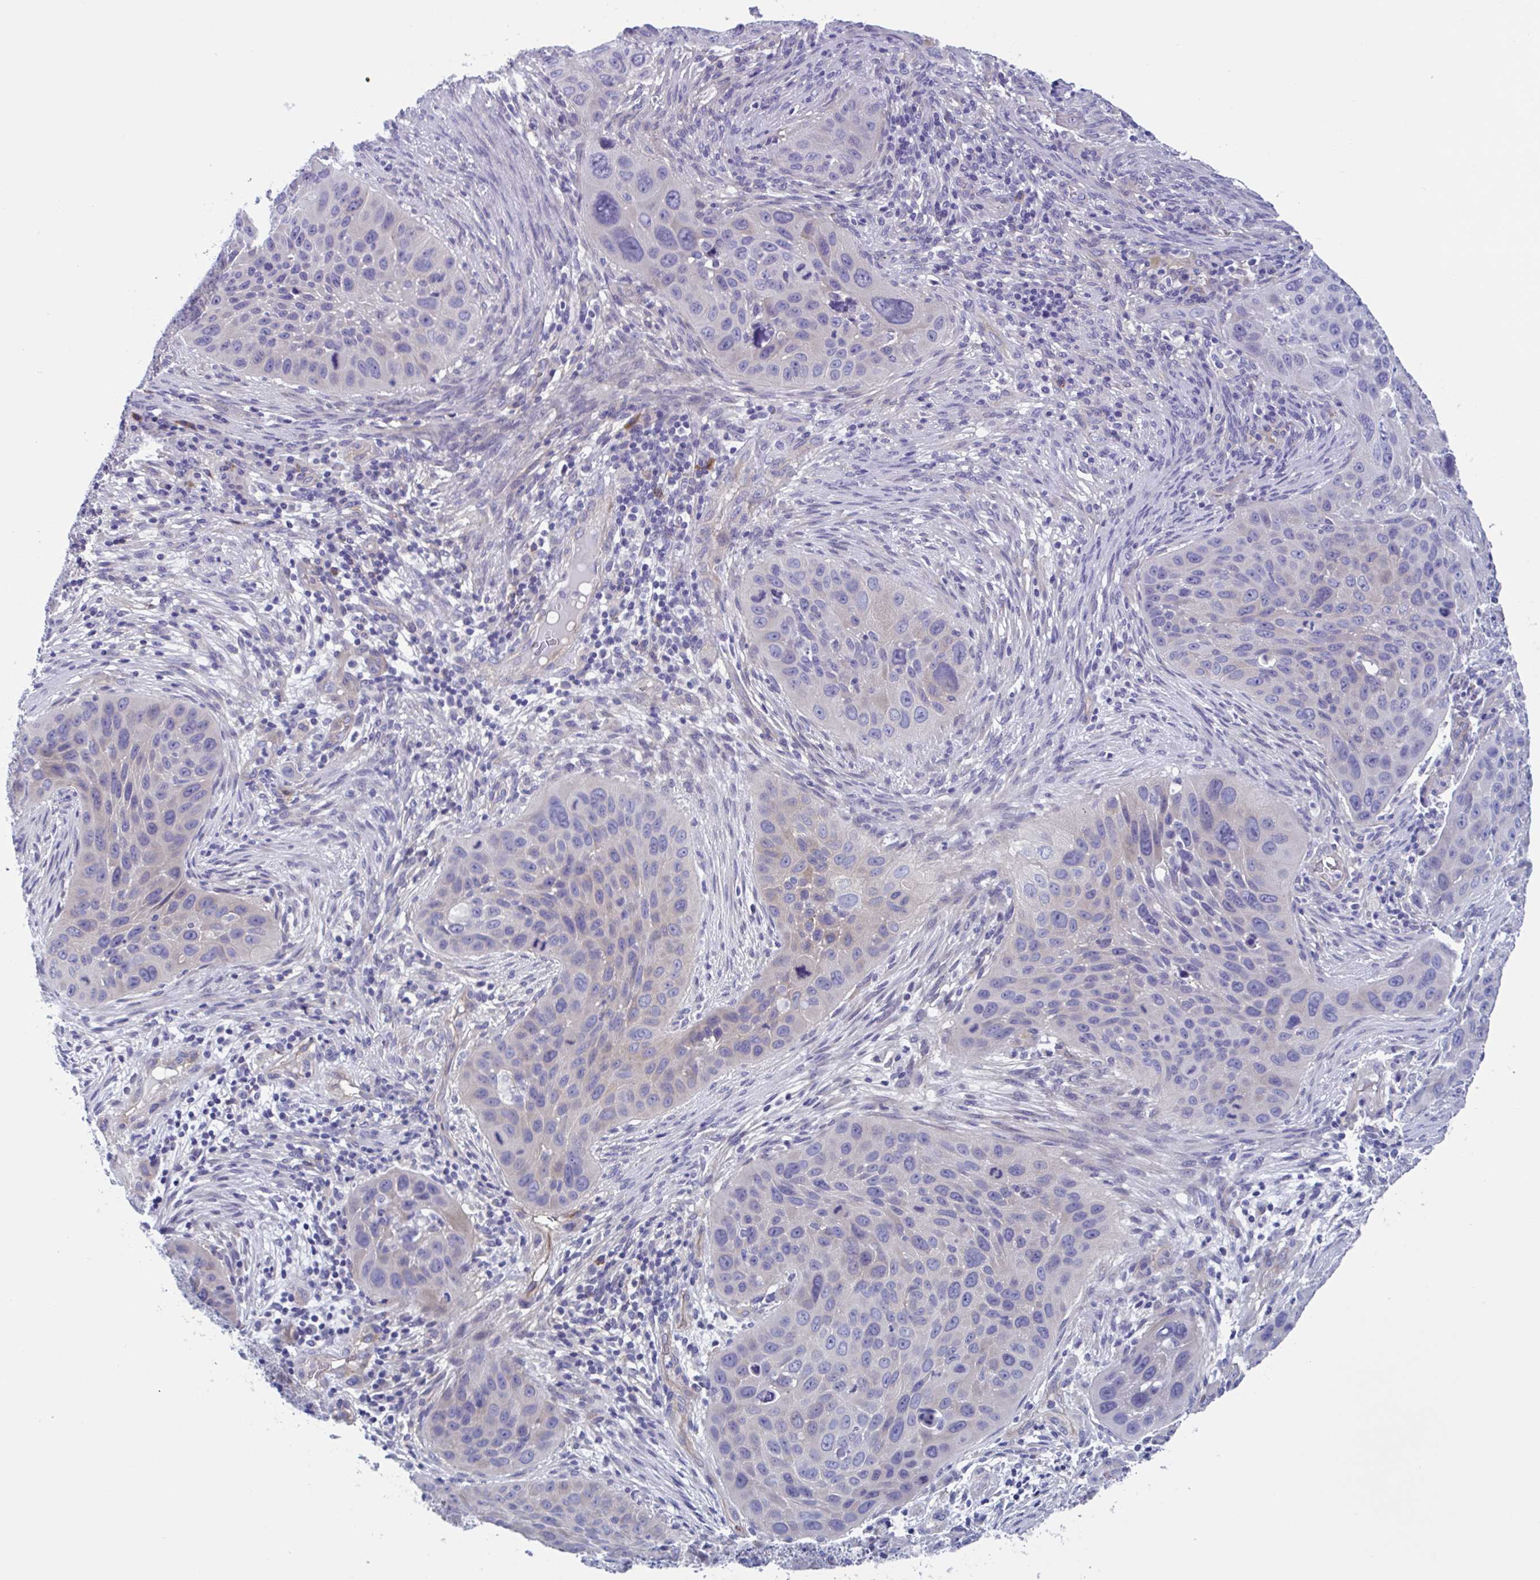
{"staining": {"intensity": "negative", "quantity": "none", "location": "none"}, "tissue": "lung cancer", "cell_type": "Tumor cells", "image_type": "cancer", "snomed": [{"axis": "morphology", "description": "Squamous cell carcinoma, NOS"}, {"axis": "topography", "description": "Lung"}], "caption": "Immunohistochemical staining of lung cancer (squamous cell carcinoma) displays no significant expression in tumor cells. Nuclei are stained in blue.", "gene": "LPIN3", "patient": {"sex": "male", "age": 63}}